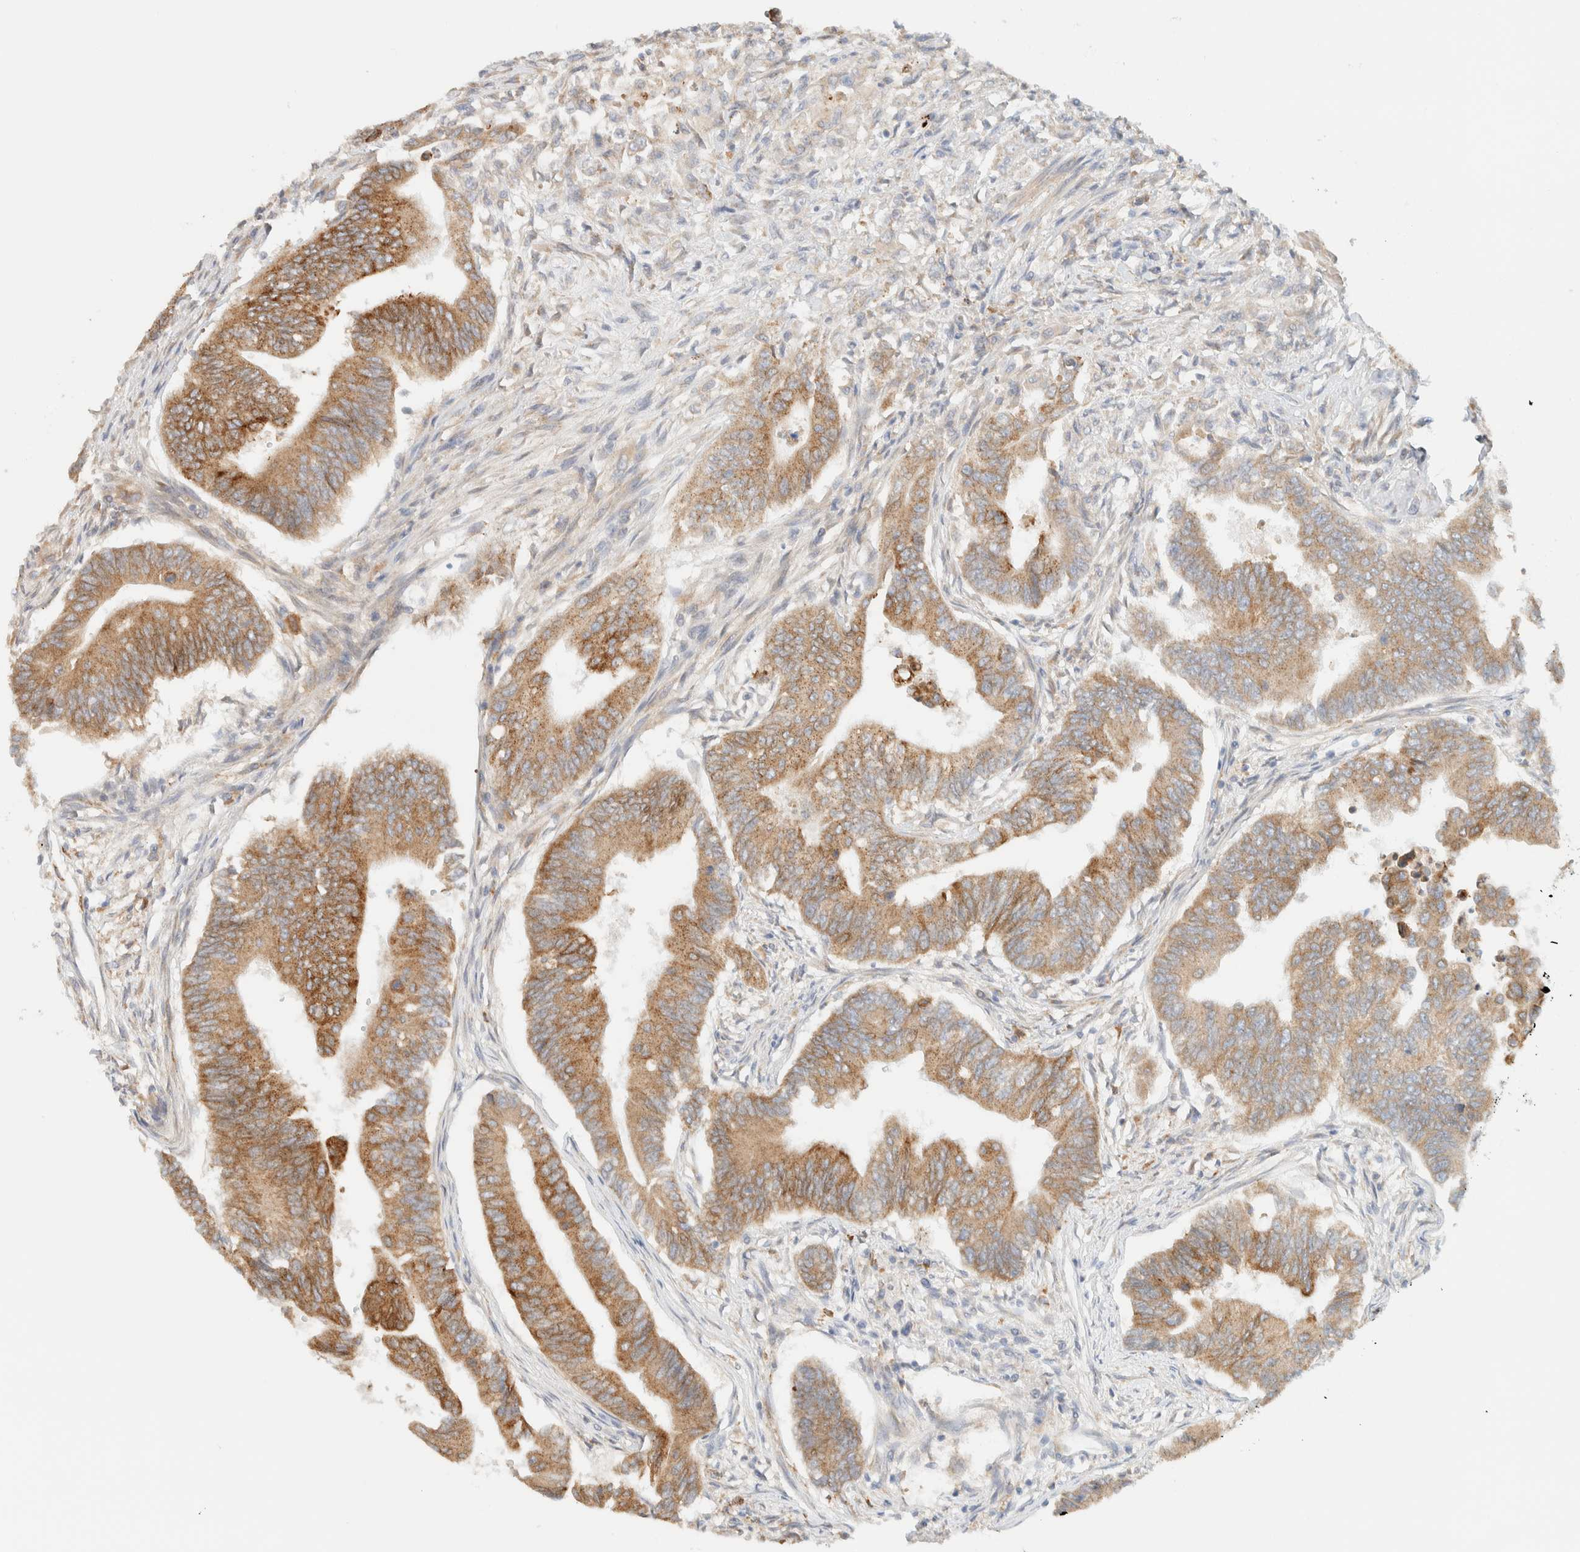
{"staining": {"intensity": "moderate", "quantity": ">75%", "location": "cytoplasmic/membranous"}, "tissue": "colorectal cancer", "cell_type": "Tumor cells", "image_type": "cancer", "snomed": [{"axis": "morphology", "description": "Adenoma, NOS"}, {"axis": "morphology", "description": "Adenocarcinoma, NOS"}, {"axis": "topography", "description": "Colon"}], "caption": "Protein staining of adenoma (colorectal) tissue displays moderate cytoplasmic/membranous expression in about >75% of tumor cells.", "gene": "NT5C", "patient": {"sex": "male", "age": 79}}